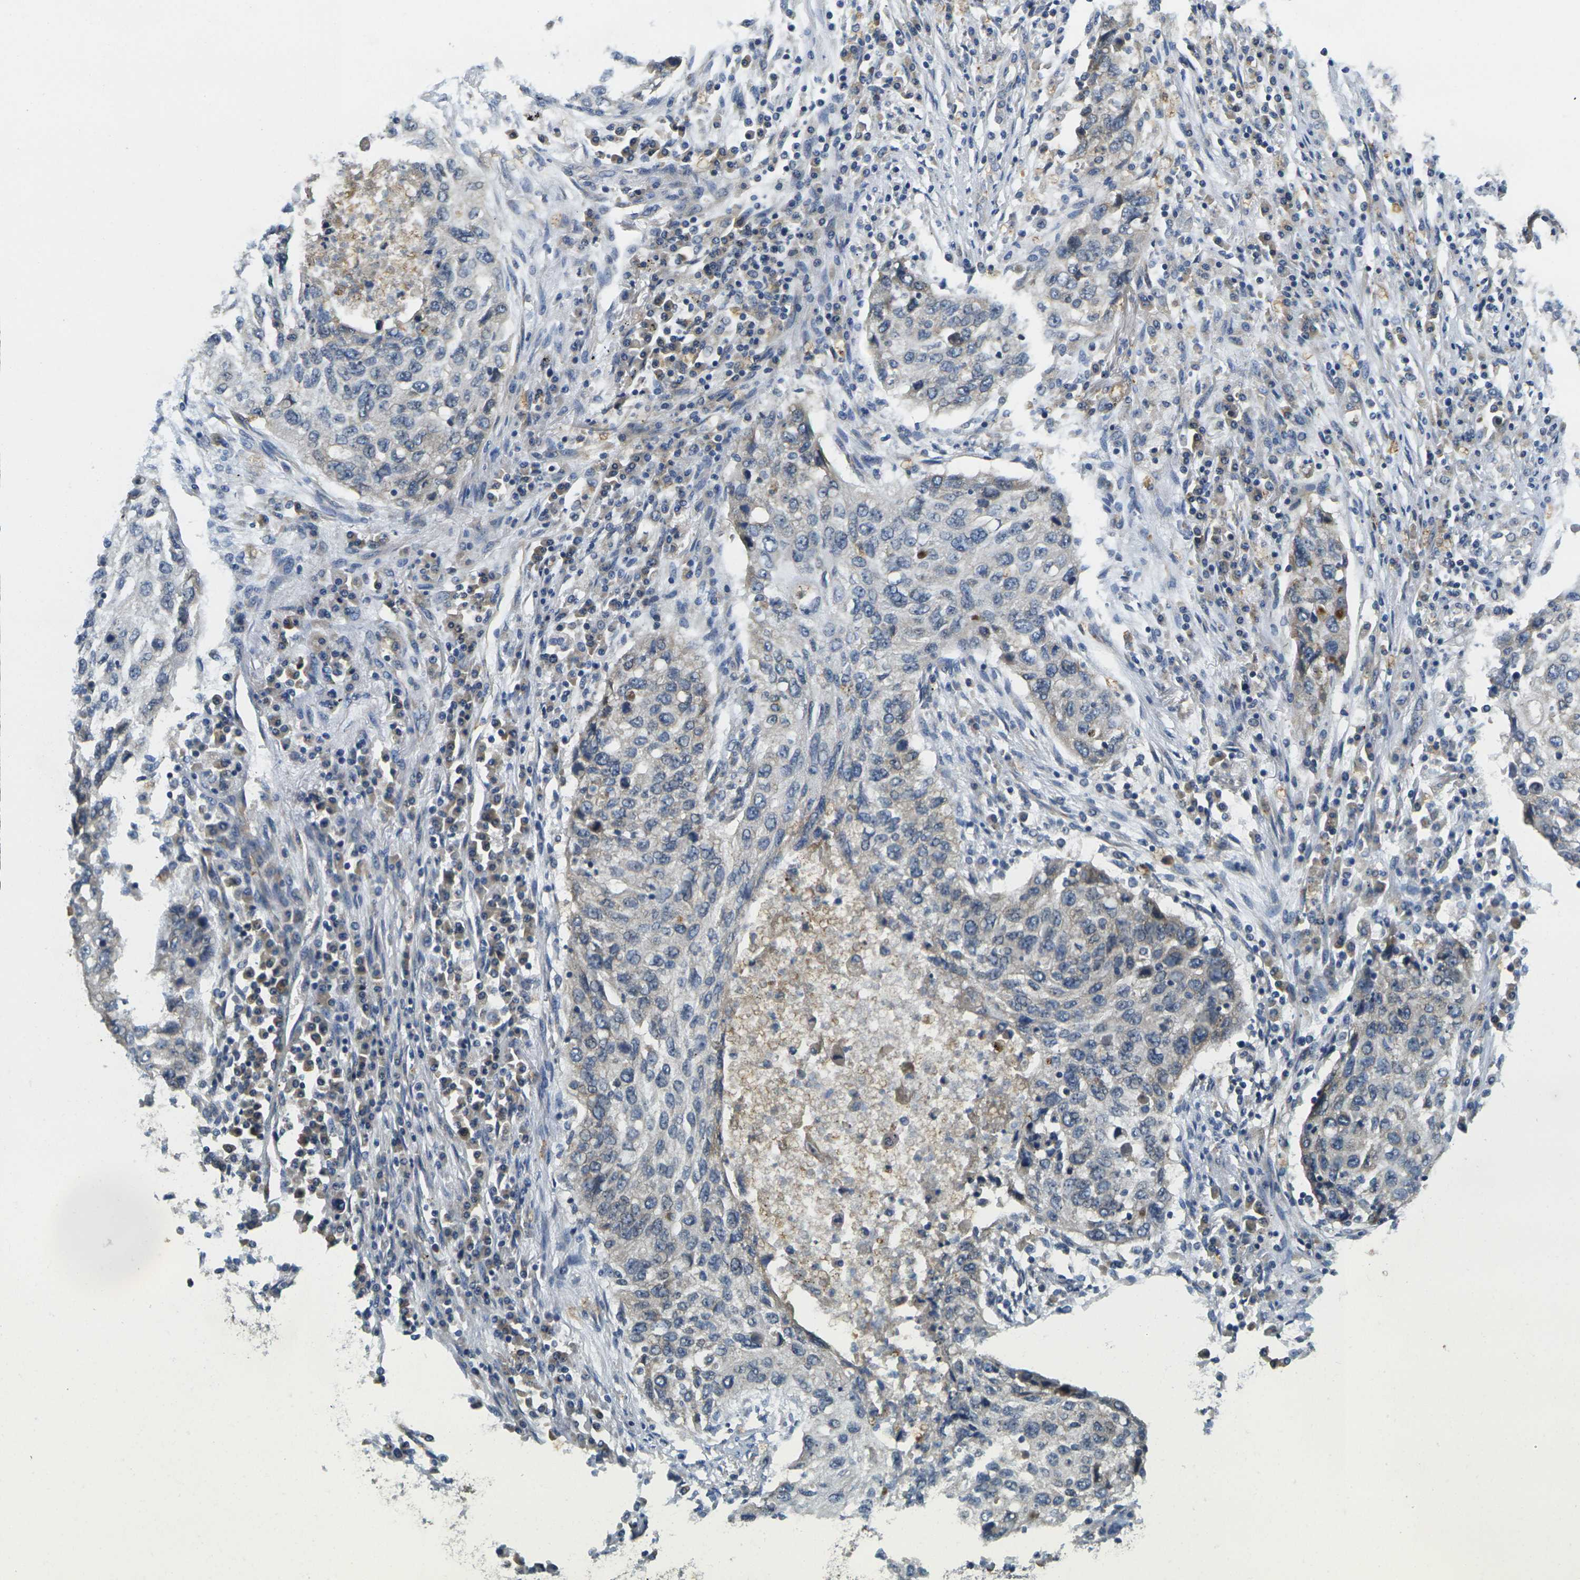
{"staining": {"intensity": "negative", "quantity": "none", "location": "none"}, "tissue": "lung cancer", "cell_type": "Tumor cells", "image_type": "cancer", "snomed": [{"axis": "morphology", "description": "Squamous cell carcinoma, NOS"}, {"axis": "topography", "description": "Lung"}], "caption": "There is no significant positivity in tumor cells of lung cancer (squamous cell carcinoma).", "gene": "MINAR2", "patient": {"sex": "female", "age": 63}}